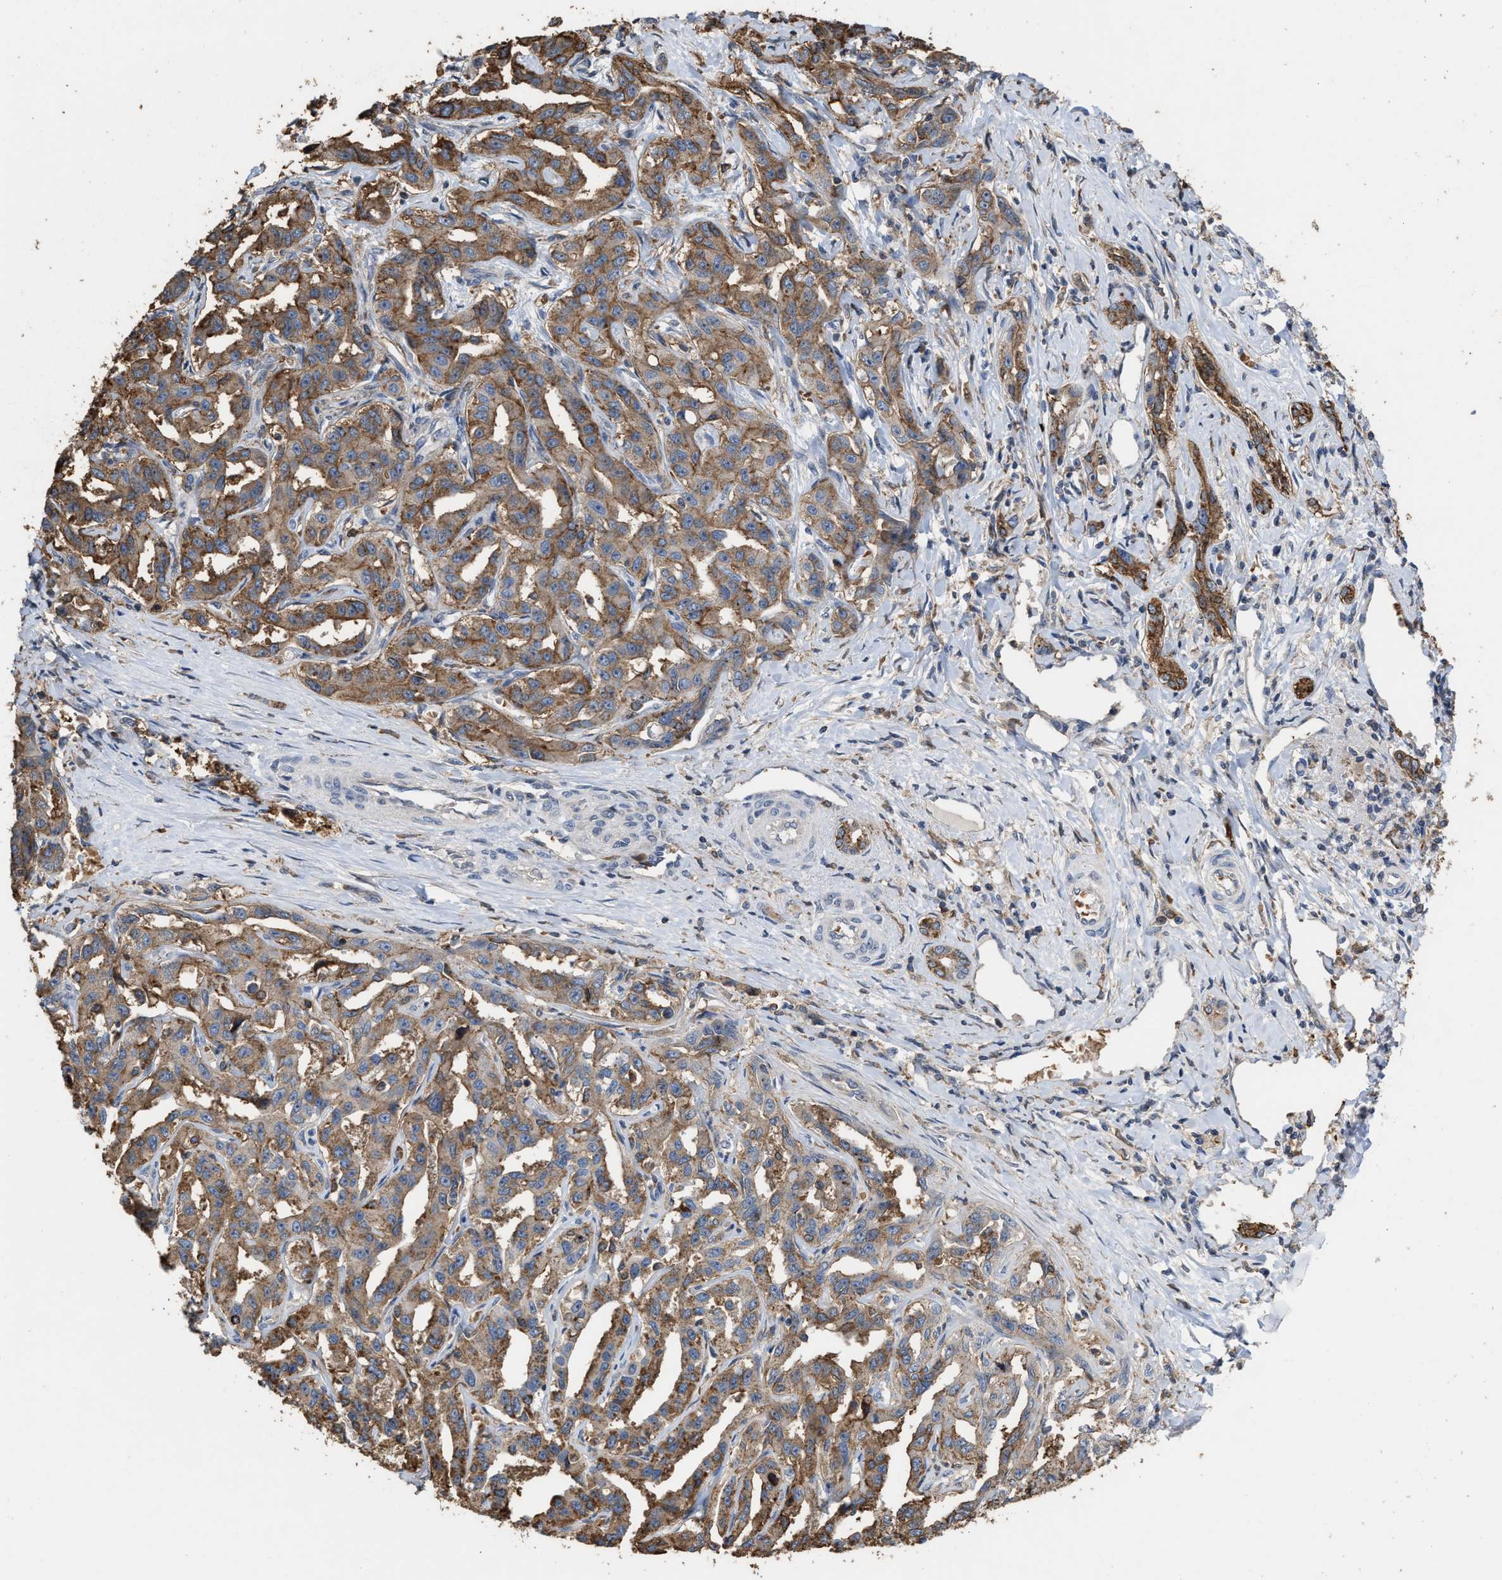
{"staining": {"intensity": "moderate", "quantity": ">75%", "location": "cytoplasmic/membranous"}, "tissue": "liver cancer", "cell_type": "Tumor cells", "image_type": "cancer", "snomed": [{"axis": "morphology", "description": "Cholangiocarcinoma"}, {"axis": "topography", "description": "Liver"}], "caption": "A brown stain labels moderate cytoplasmic/membranous positivity of a protein in human liver cancer tumor cells.", "gene": "TDRKH", "patient": {"sex": "male", "age": 59}}